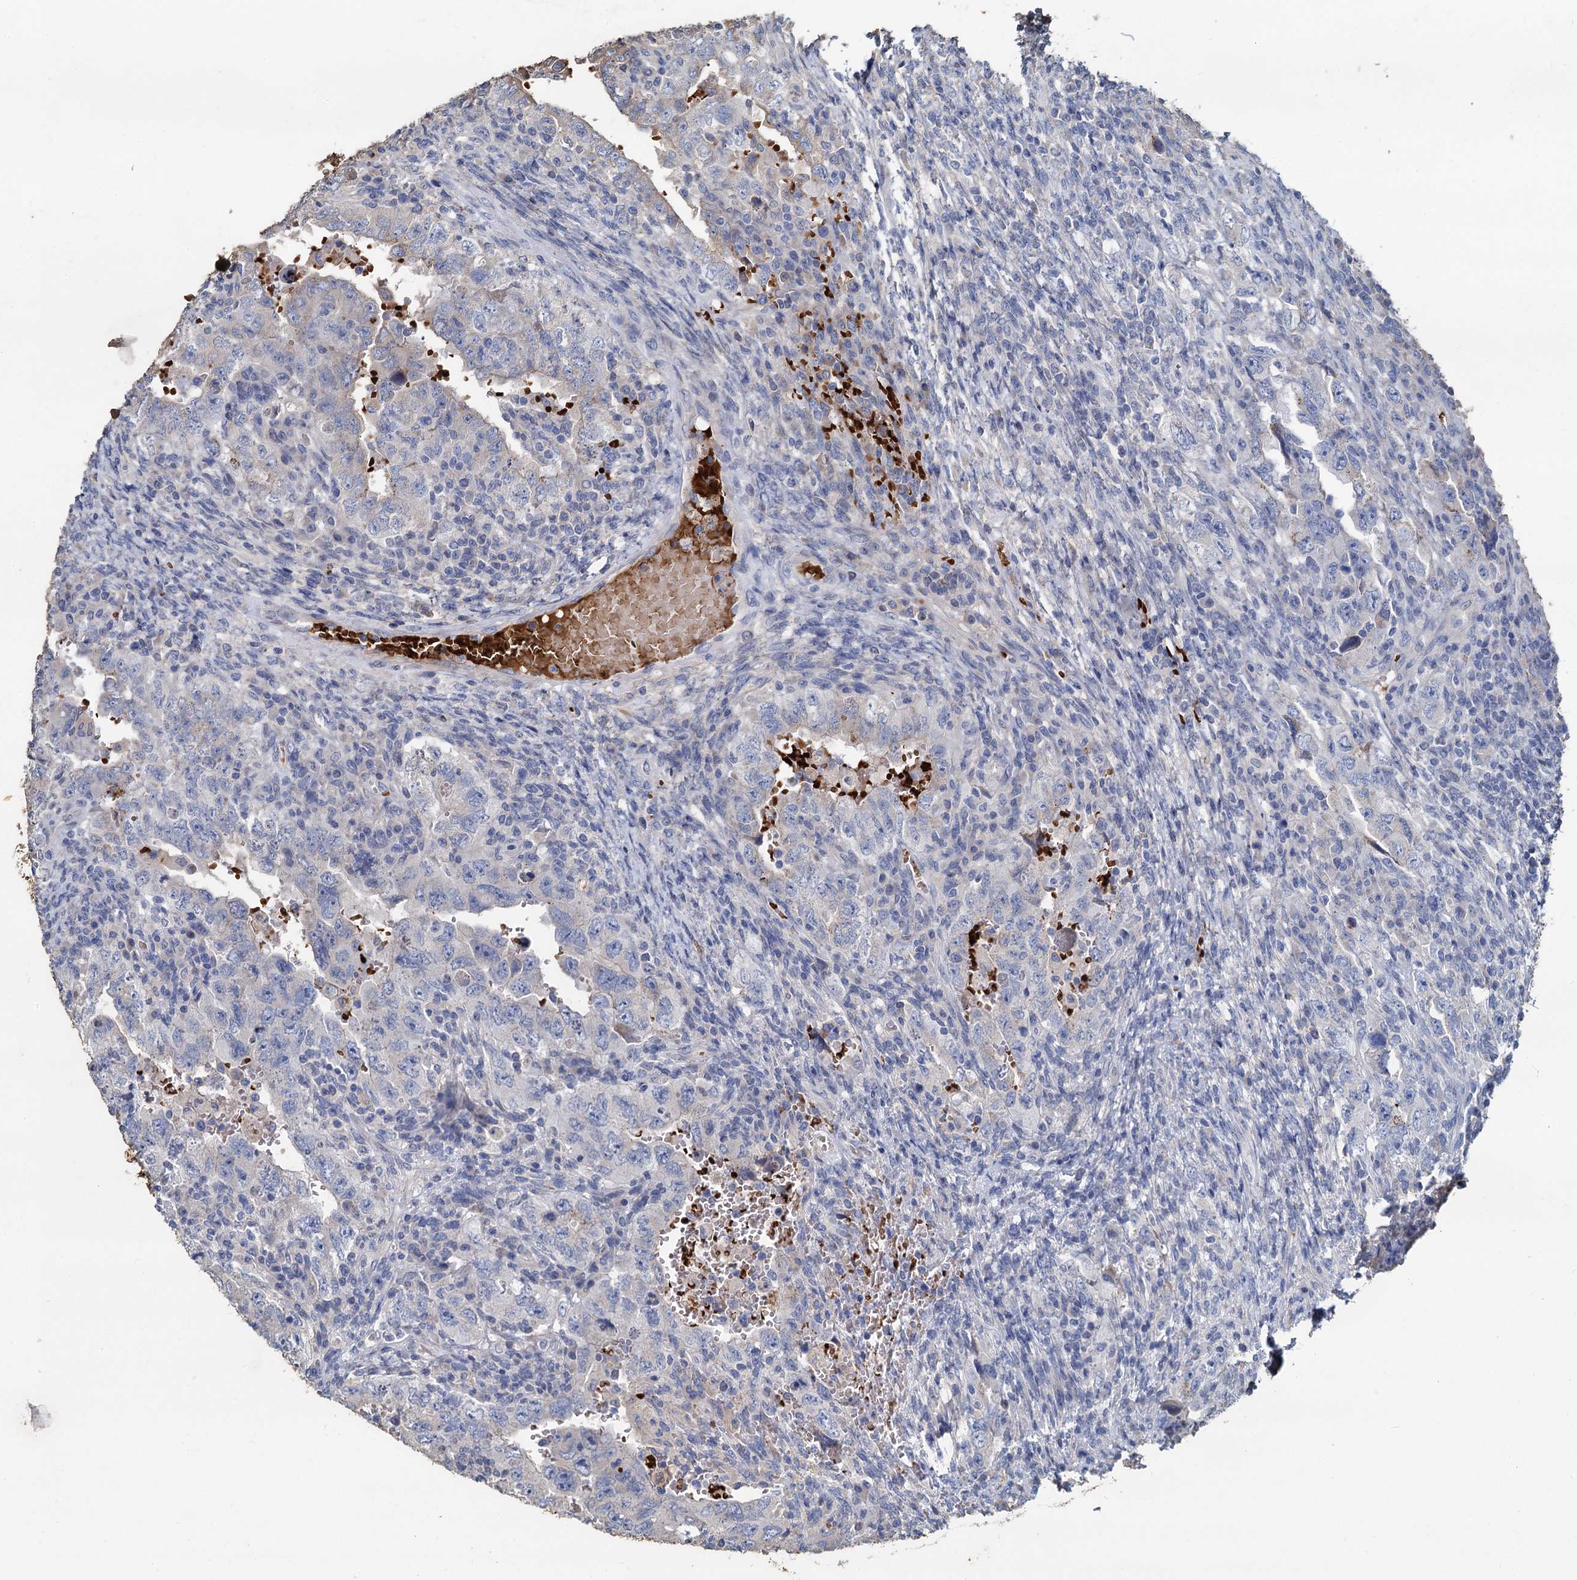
{"staining": {"intensity": "negative", "quantity": "none", "location": "none"}, "tissue": "testis cancer", "cell_type": "Tumor cells", "image_type": "cancer", "snomed": [{"axis": "morphology", "description": "Carcinoma, Embryonal, NOS"}, {"axis": "topography", "description": "Testis"}], "caption": "The histopathology image exhibits no significant positivity in tumor cells of embryonal carcinoma (testis). The staining is performed using DAB (3,3'-diaminobenzidine) brown chromogen with nuclei counter-stained in using hematoxylin.", "gene": "TCTN2", "patient": {"sex": "male", "age": 26}}